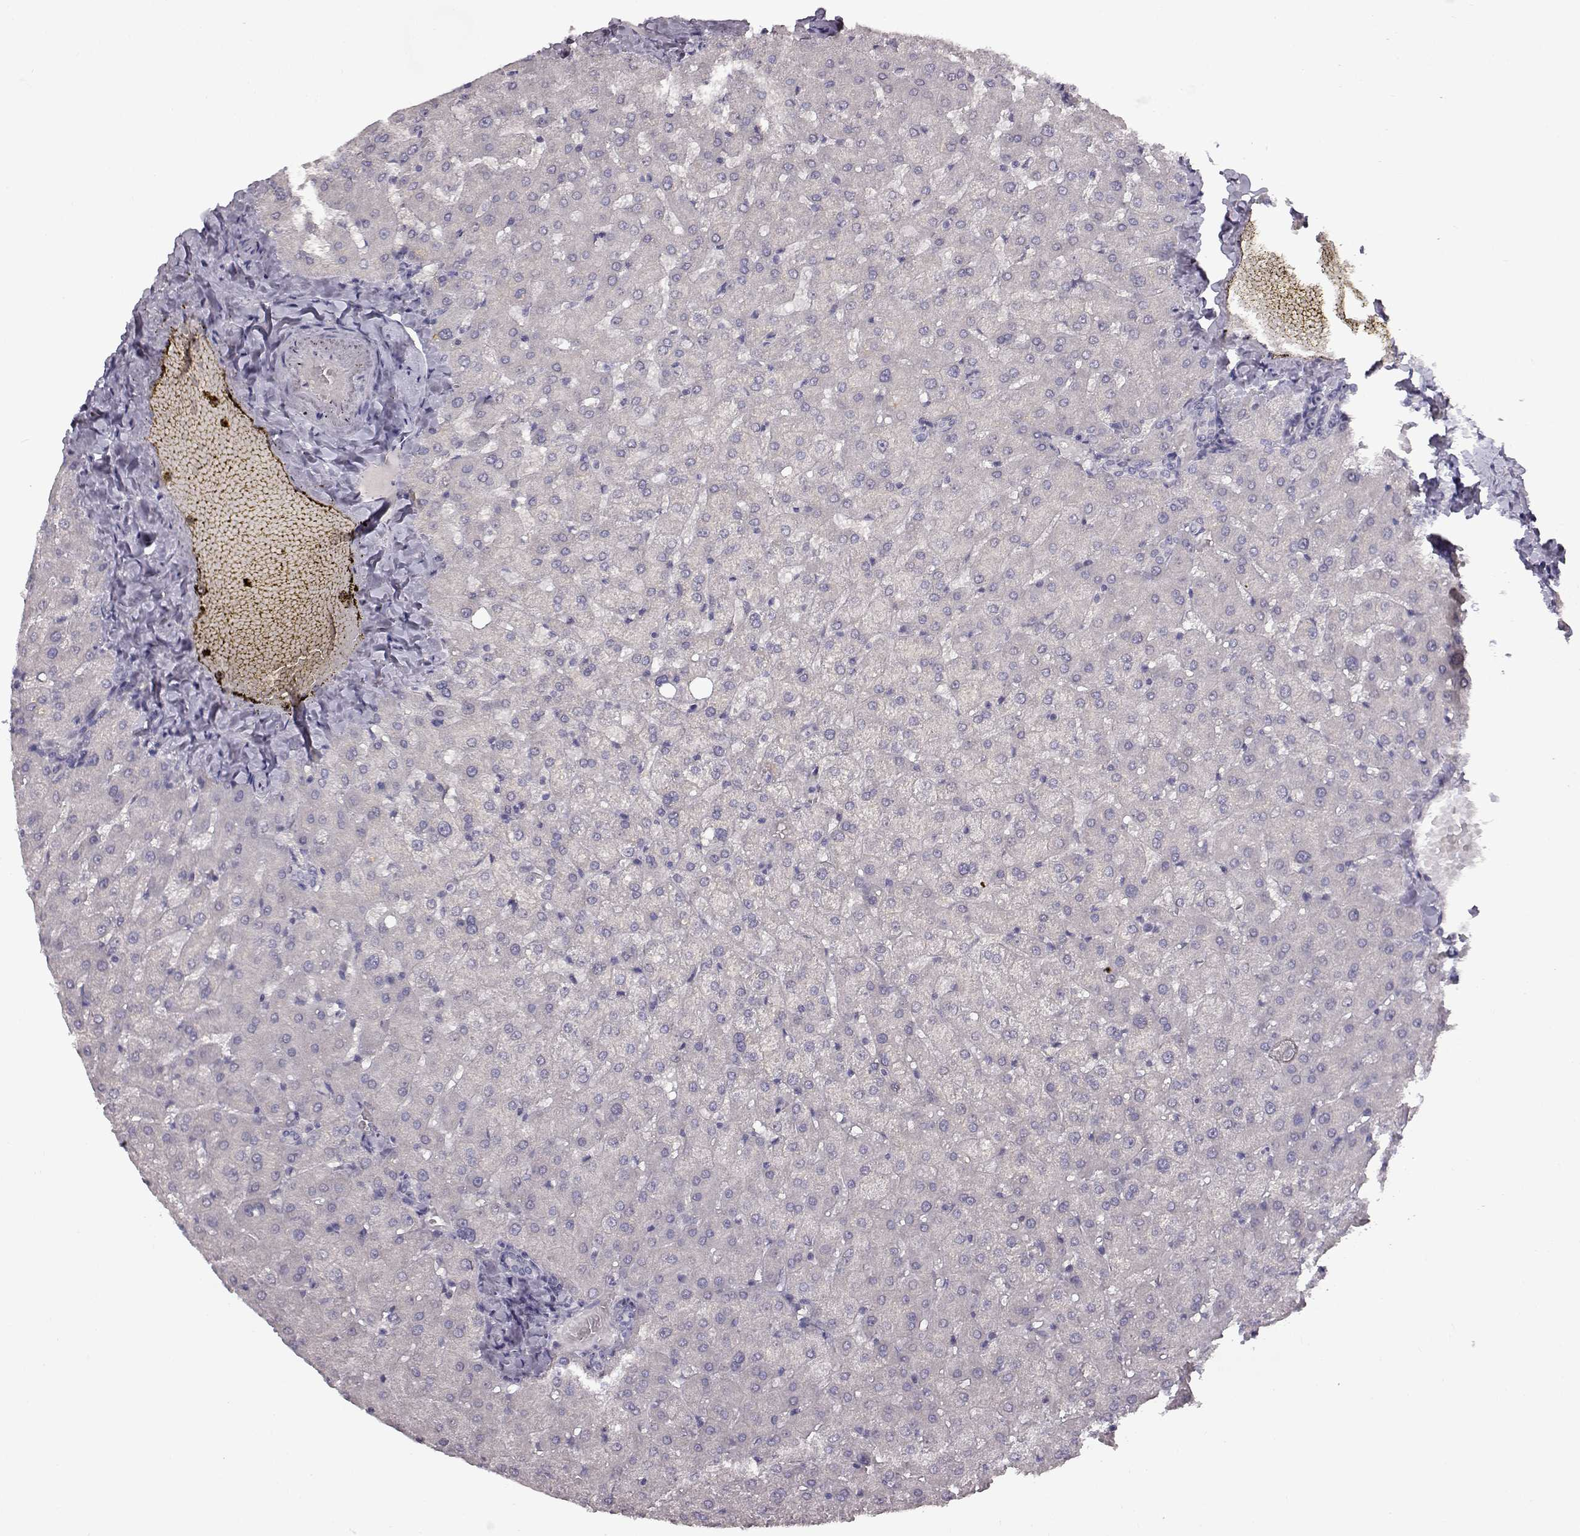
{"staining": {"intensity": "negative", "quantity": "none", "location": "none"}, "tissue": "liver", "cell_type": "Cholangiocytes", "image_type": "normal", "snomed": [{"axis": "morphology", "description": "Normal tissue, NOS"}, {"axis": "topography", "description": "Liver"}], "caption": "Immunohistochemical staining of benign human liver shows no significant staining in cholangiocytes.", "gene": "SPAG17", "patient": {"sex": "female", "age": 50}}